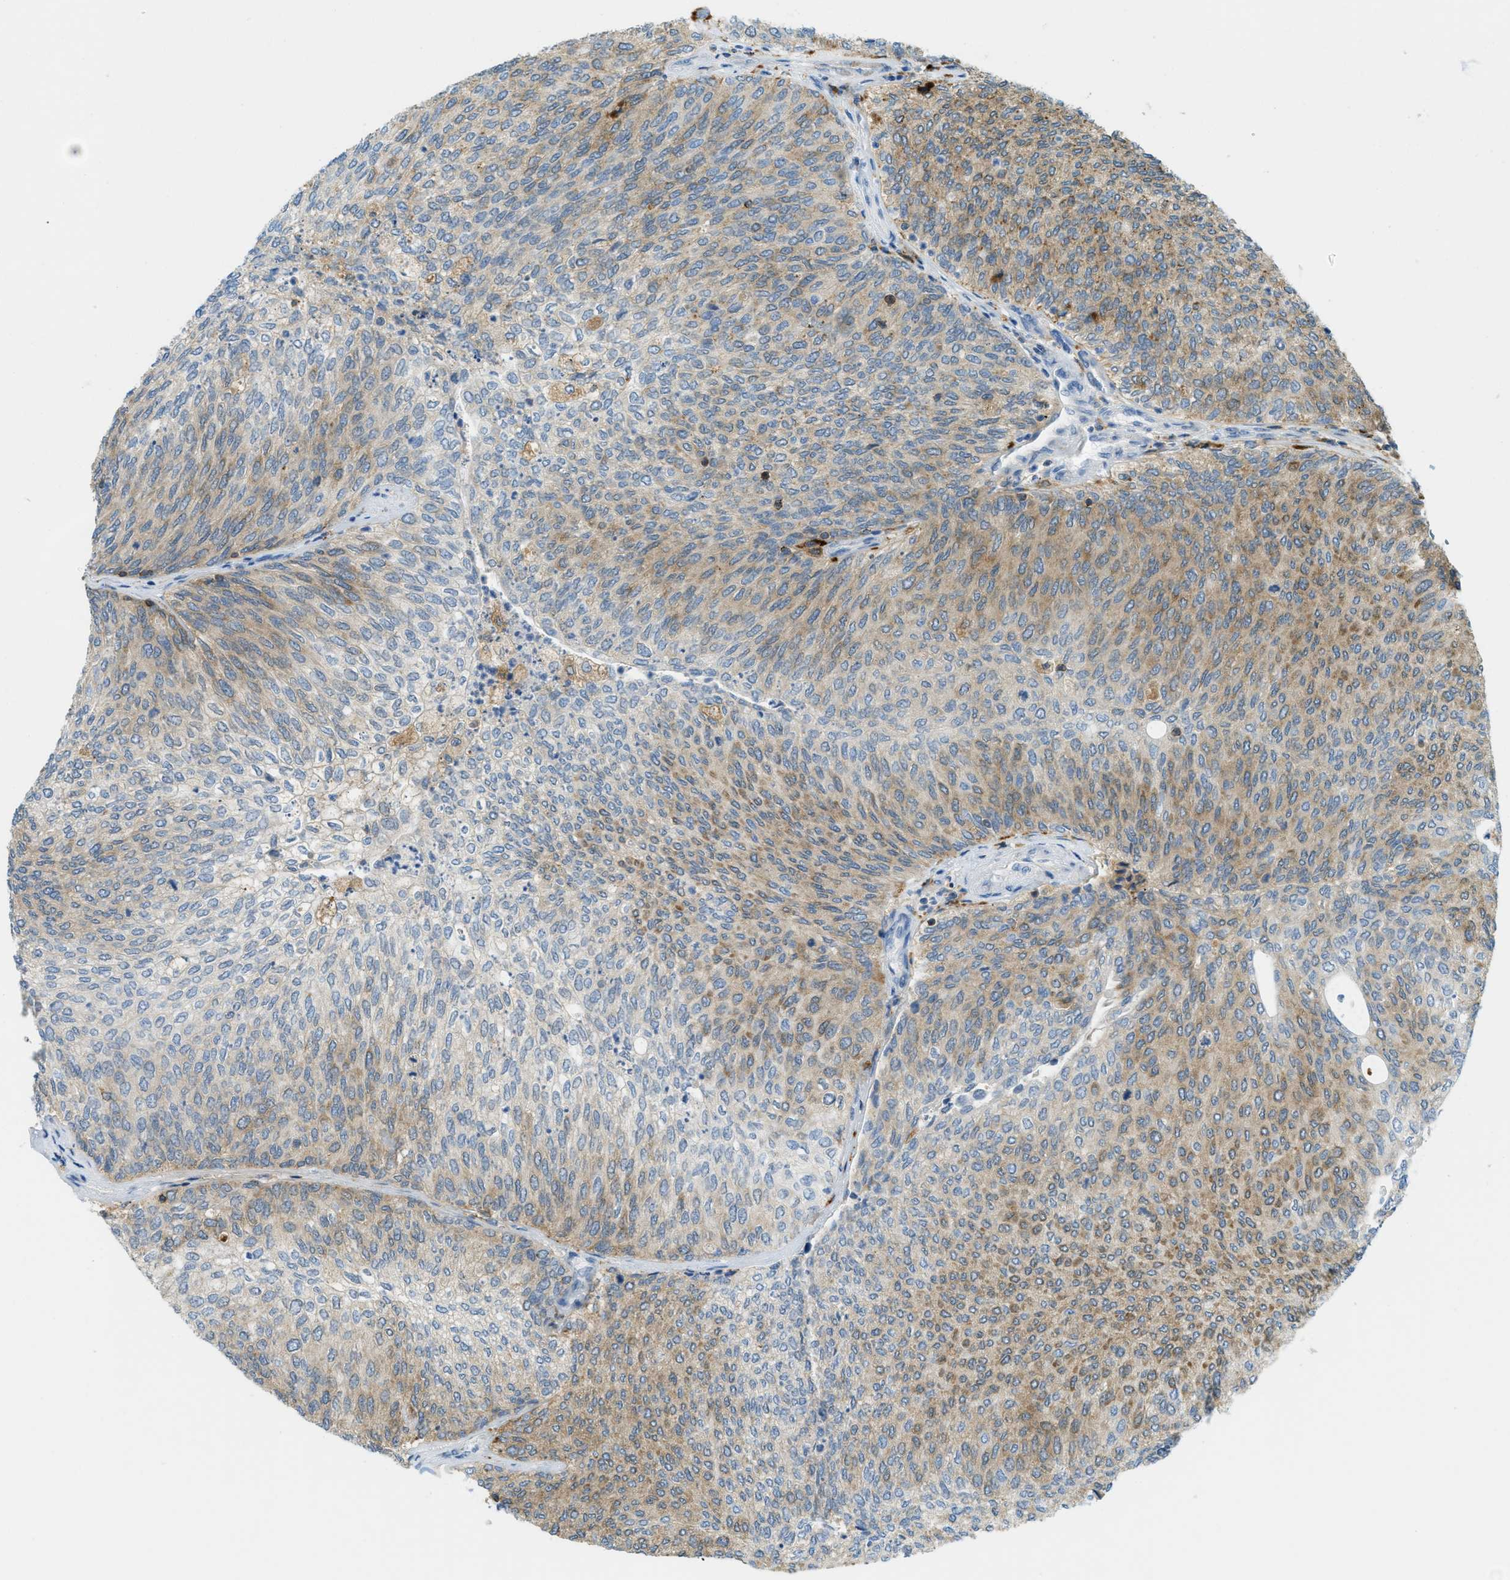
{"staining": {"intensity": "moderate", "quantity": "25%-75%", "location": "cytoplasmic/membranous"}, "tissue": "urothelial cancer", "cell_type": "Tumor cells", "image_type": "cancer", "snomed": [{"axis": "morphology", "description": "Urothelial carcinoma, Low grade"}, {"axis": "topography", "description": "Urinary bladder"}], "caption": "Moderate cytoplasmic/membranous staining is seen in about 25%-75% of tumor cells in urothelial cancer.", "gene": "PLBD2", "patient": {"sex": "female", "age": 79}}